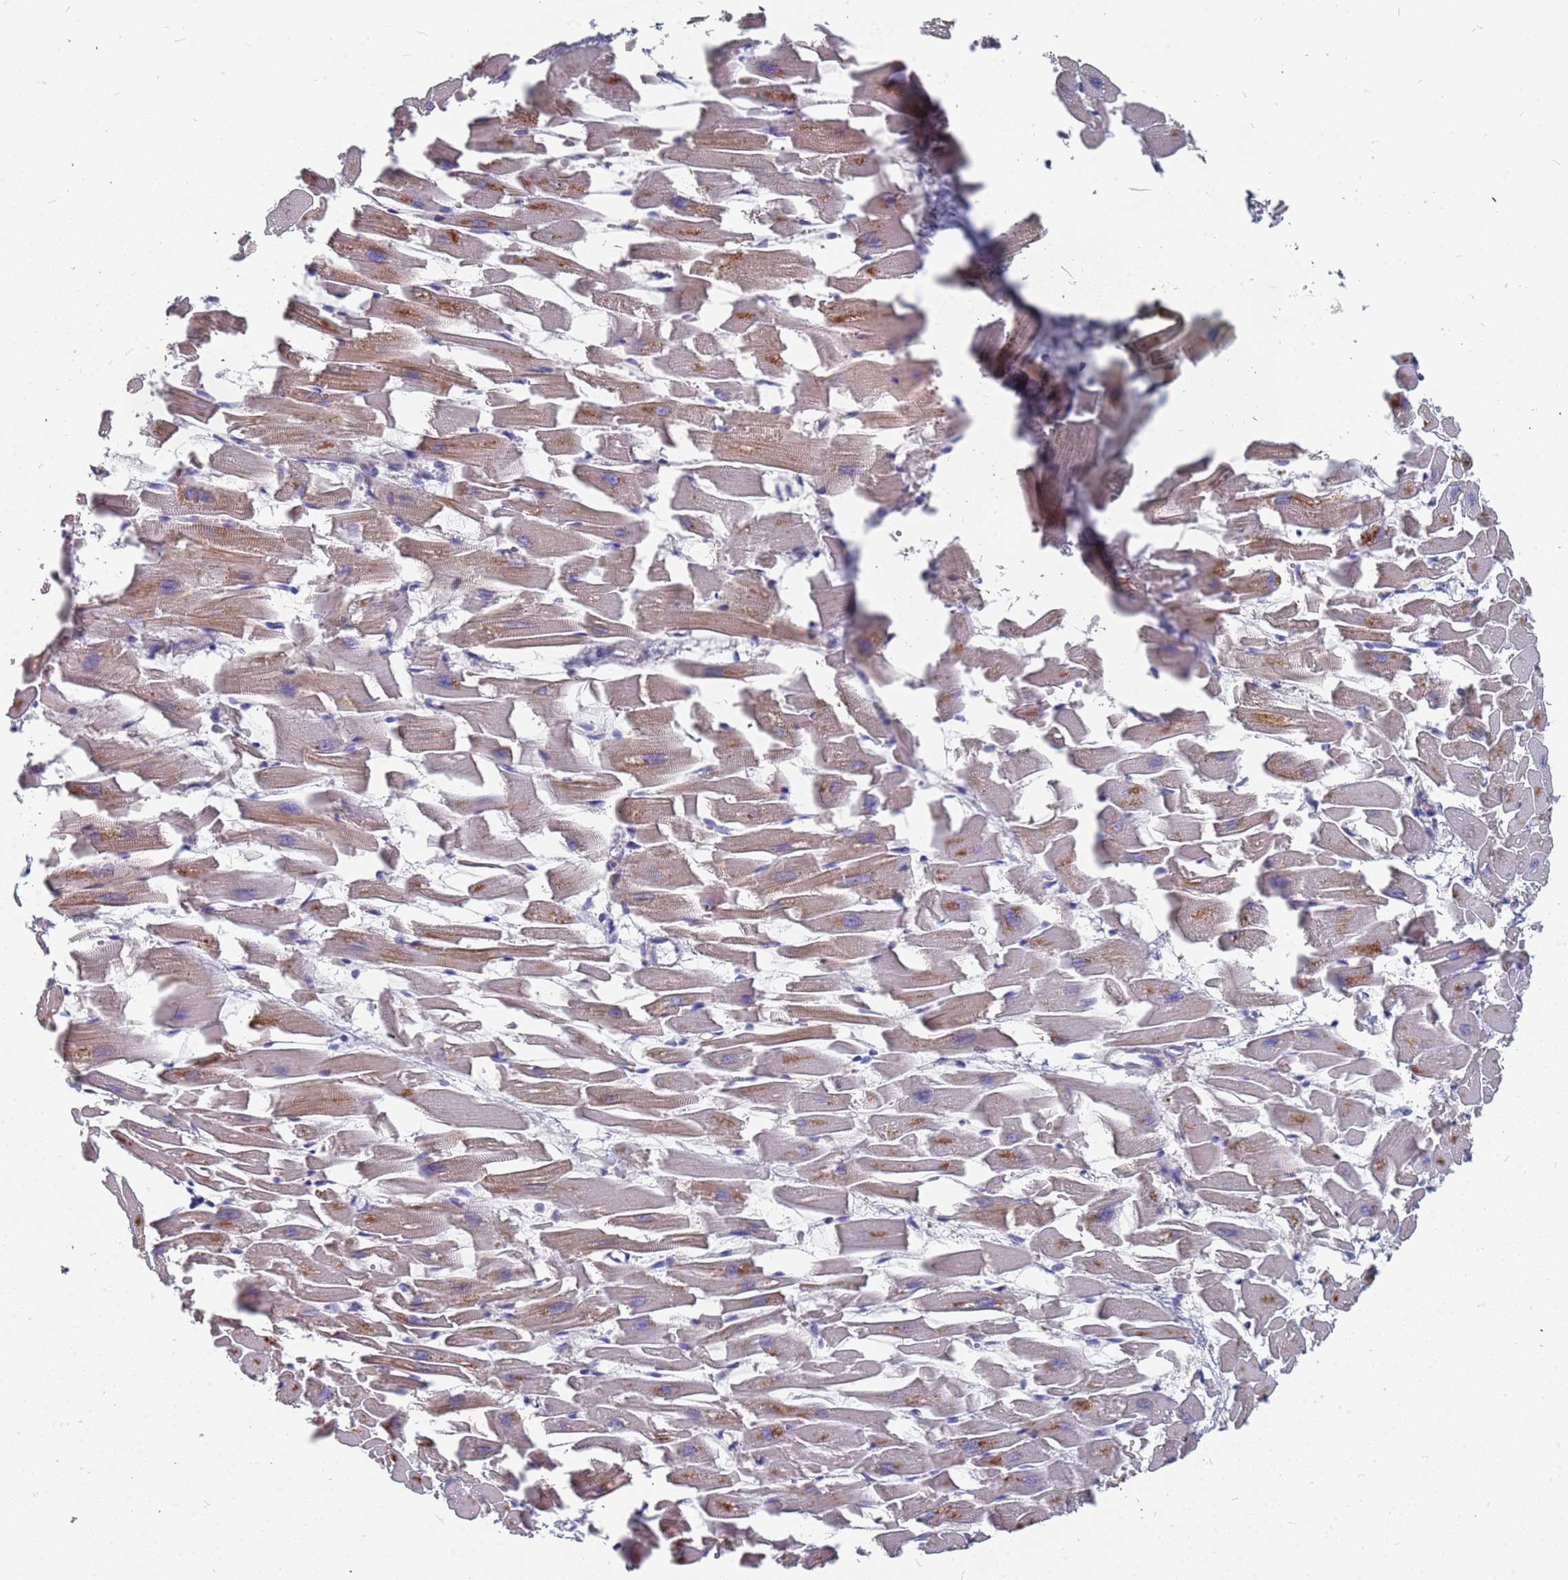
{"staining": {"intensity": "weak", "quantity": ">75%", "location": "cytoplasmic/membranous"}, "tissue": "heart muscle", "cell_type": "Cardiomyocytes", "image_type": "normal", "snomed": [{"axis": "morphology", "description": "Normal tissue, NOS"}, {"axis": "topography", "description": "Heart"}], "caption": "Protein expression analysis of benign human heart muscle reveals weak cytoplasmic/membranous positivity in about >75% of cardiomyocytes. The staining is performed using DAB (3,3'-diaminobenzidine) brown chromogen to label protein expression. The nuclei are counter-stained blue using hematoxylin.", "gene": "TCEANC2", "patient": {"sex": "female", "age": 64}}